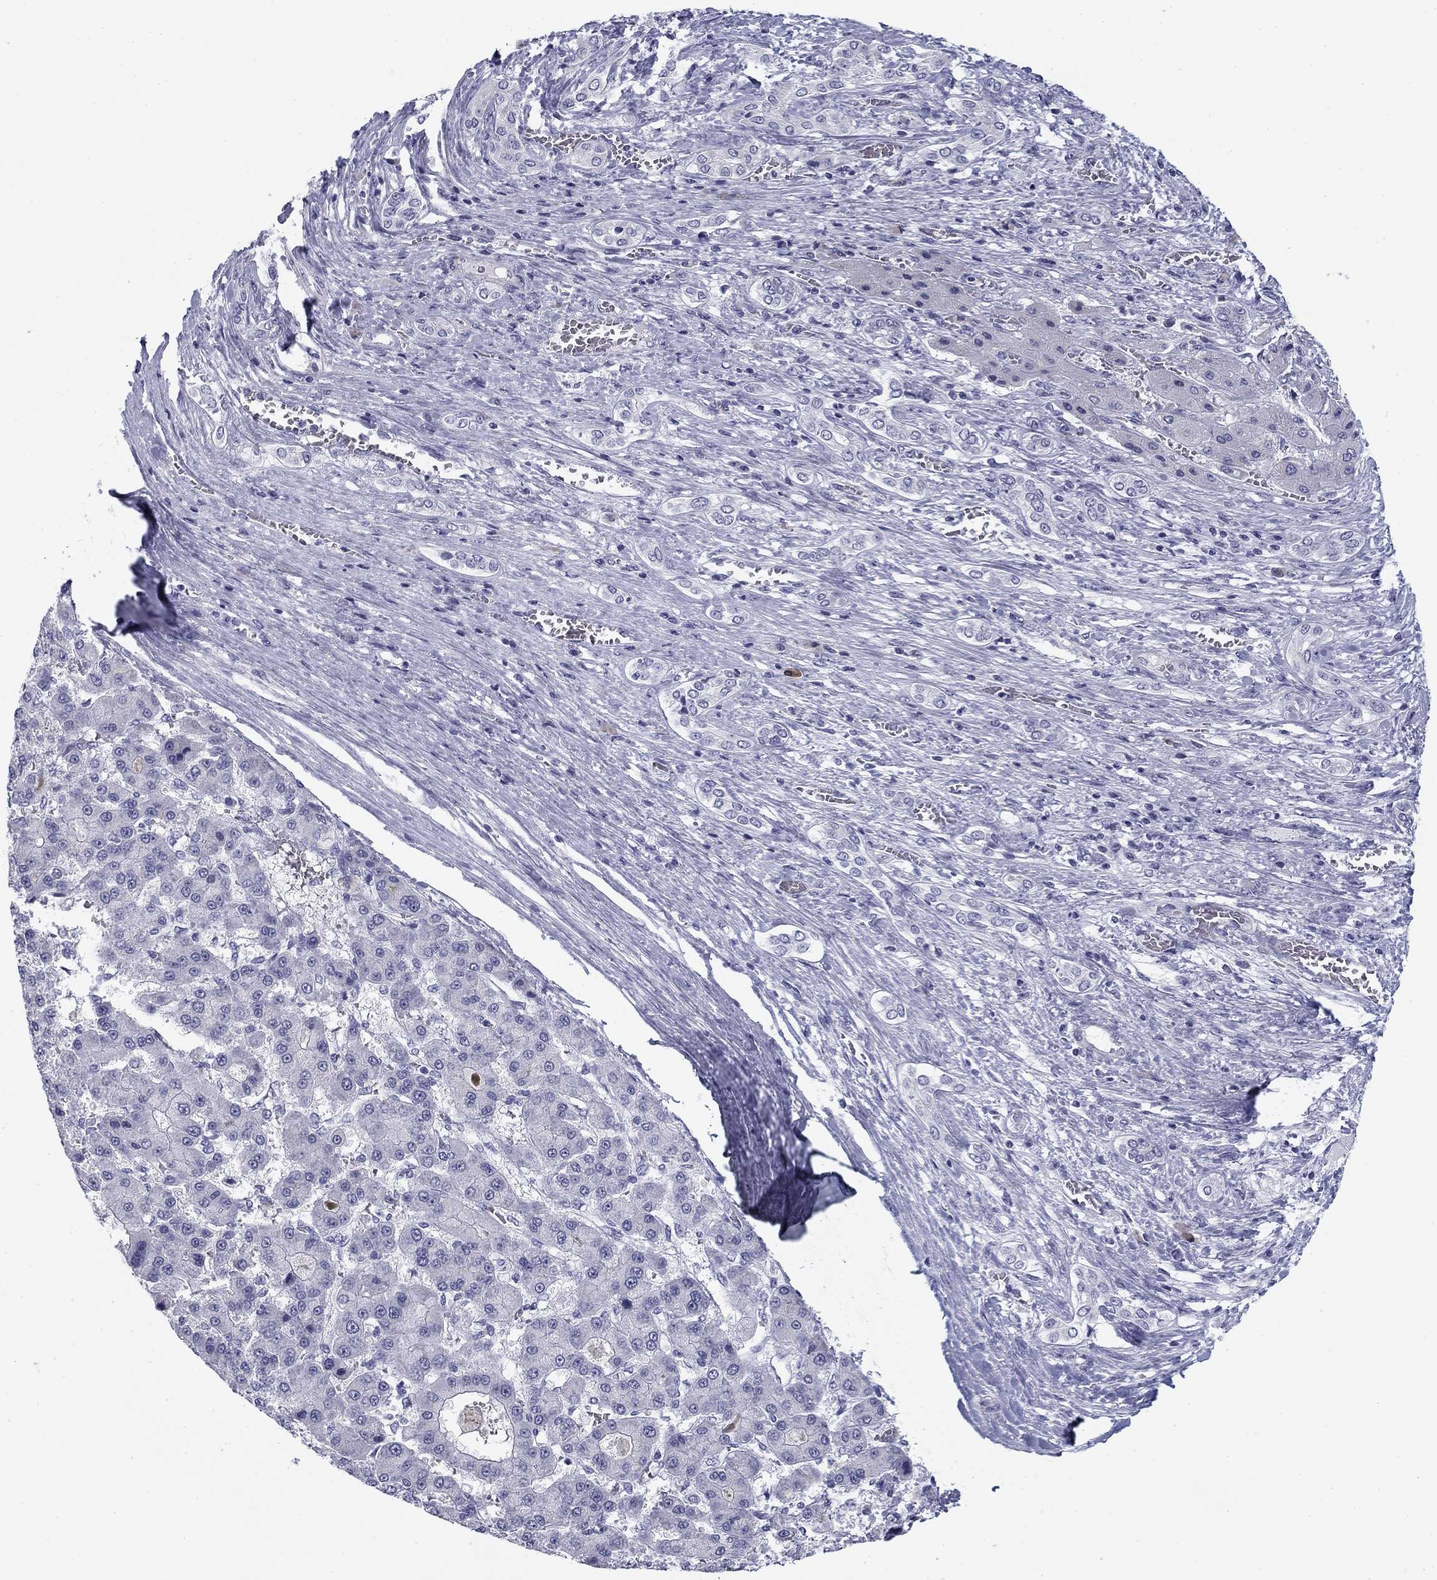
{"staining": {"intensity": "negative", "quantity": "none", "location": "none"}, "tissue": "liver cancer", "cell_type": "Tumor cells", "image_type": "cancer", "snomed": [{"axis": "morphology", "description": "Carcinoma, Hepatocellular, NOS"}, {"axis": "topography", "description": "Liver"}], "caption": "The image exhibits no significant expression in tumor cells of liver cancer (hepatocellular carcinoma).", "gene": "PRPH", "patient": {"sex": "male", "age": 70}}